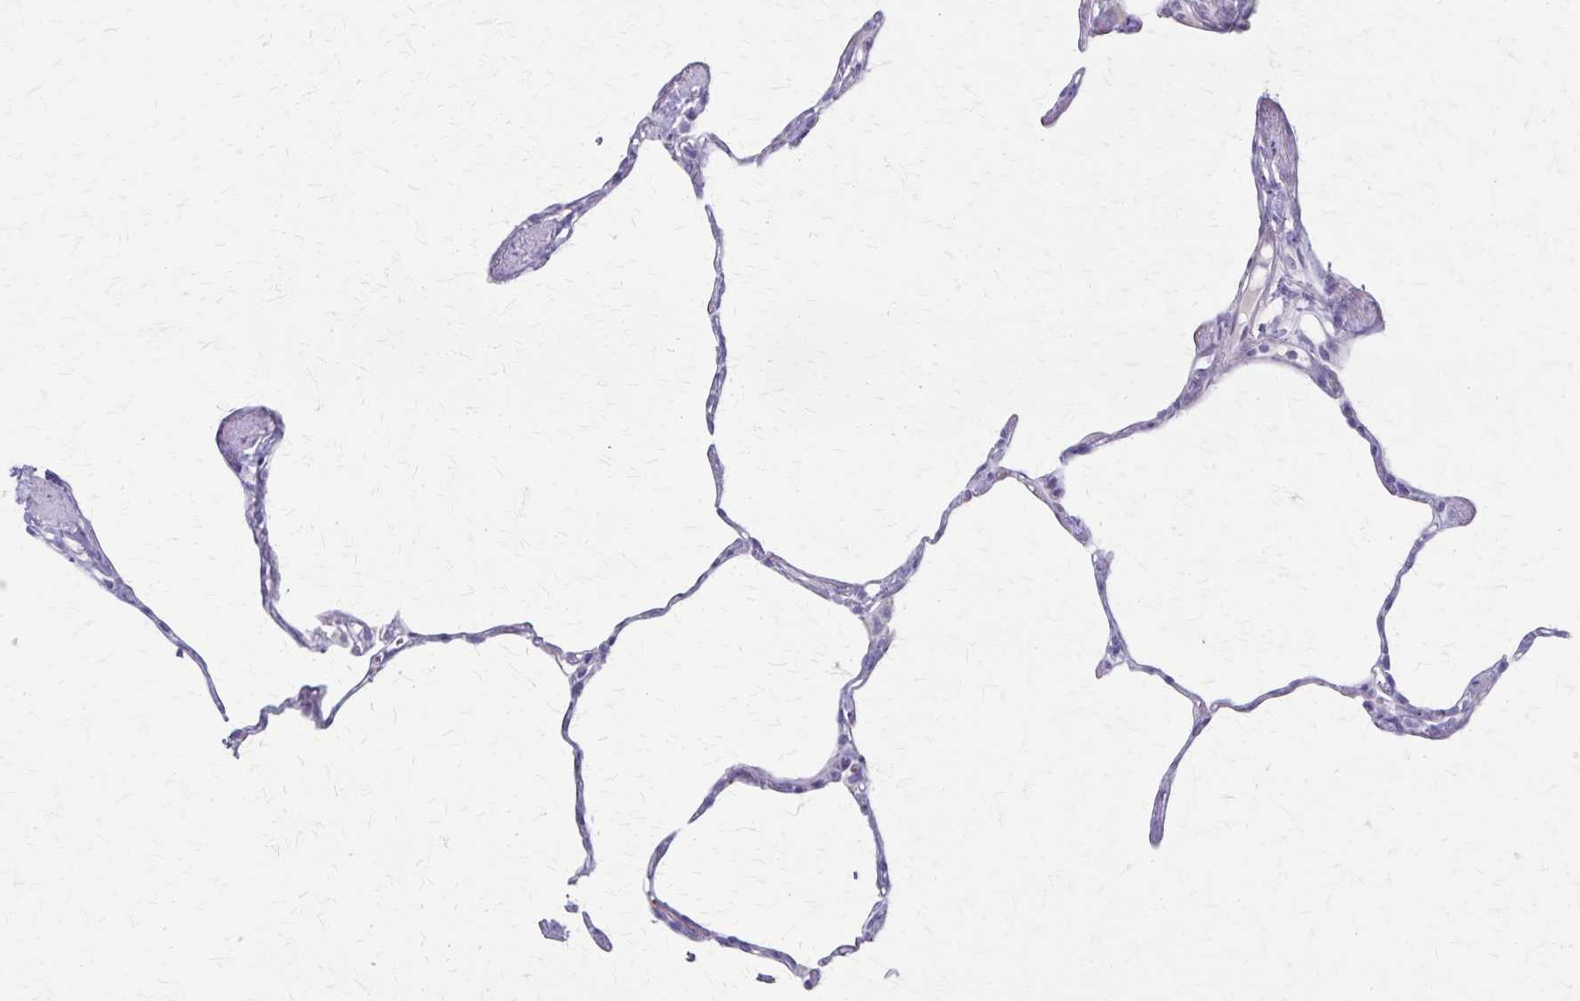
{"staining": {"intensity": "negative", "quantity": "none", "location": "none"}, "tissue": "lung", "cell_type": "Alveolar cells", "image_type": "normal", "snomed": [{"axis": "morphology", "description": "Normal tissue, NOS"}, {"axis": "topography", "description": "Lung"}], "caption": "This is a photomicrograph of IHC staining of unremarkable lung, which shows no positivity in alveolar cells.", "gene": "RASL10B", "patient": {"sex": "male", "age": 65}}